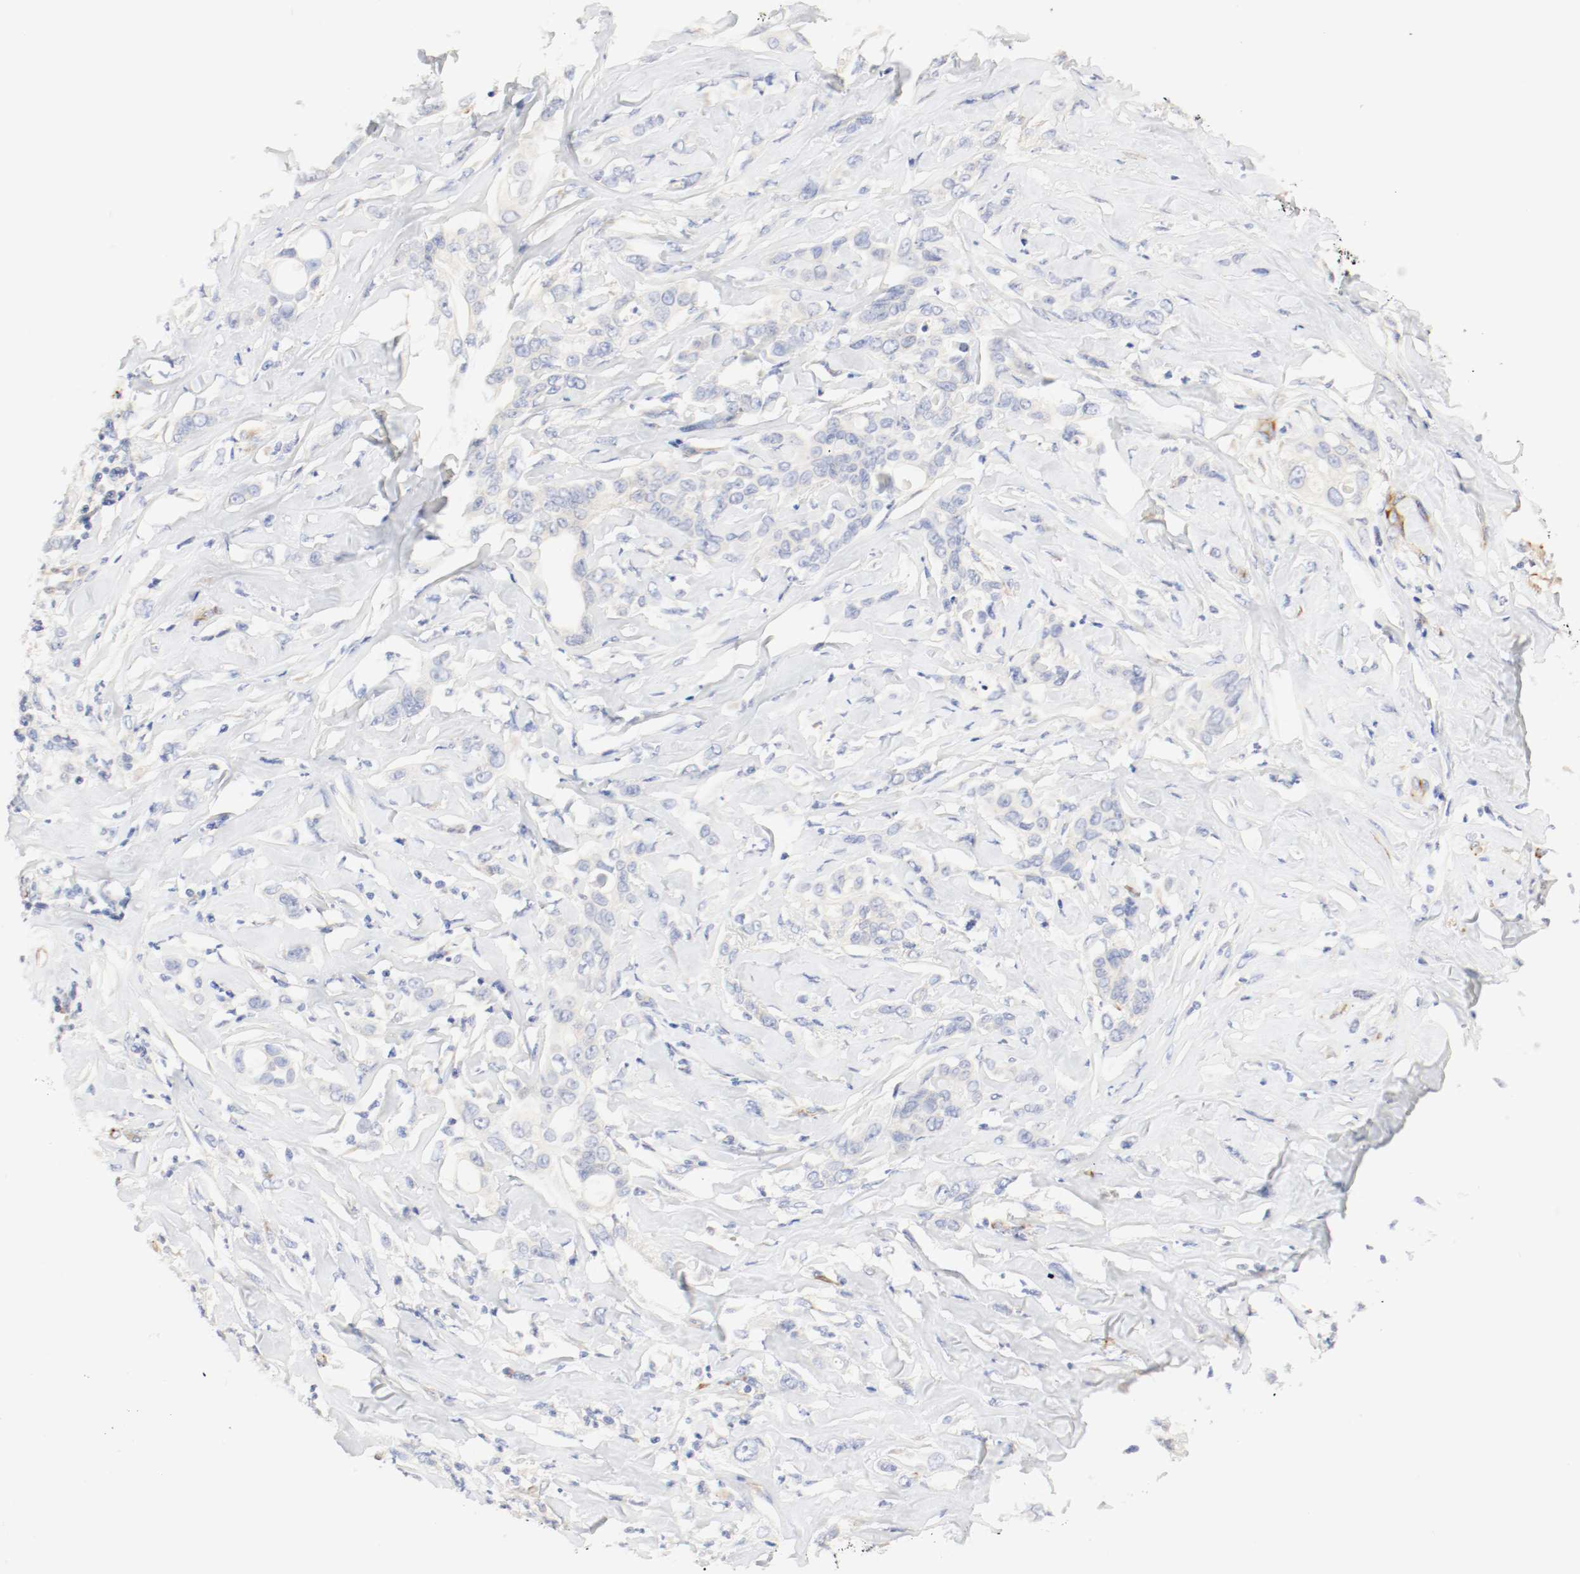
{"staining": {"intensity": "negative", "quantity": "none", "location": "none"}, "tissue": "liver cancer", "cell_type": "Tumor cells", "image_type": "cancer", "snomed": [{"axis": "morphology", "description": "Cholangiocarcinoma"}, {"axis": "topography", "description": "Liver"}], "caption": "An image of human cholangiocarcinoma (liver) is negative for staining in tumor cells.", "gene": "GIT1", "patient": {"sex": "female", "age": 67}}